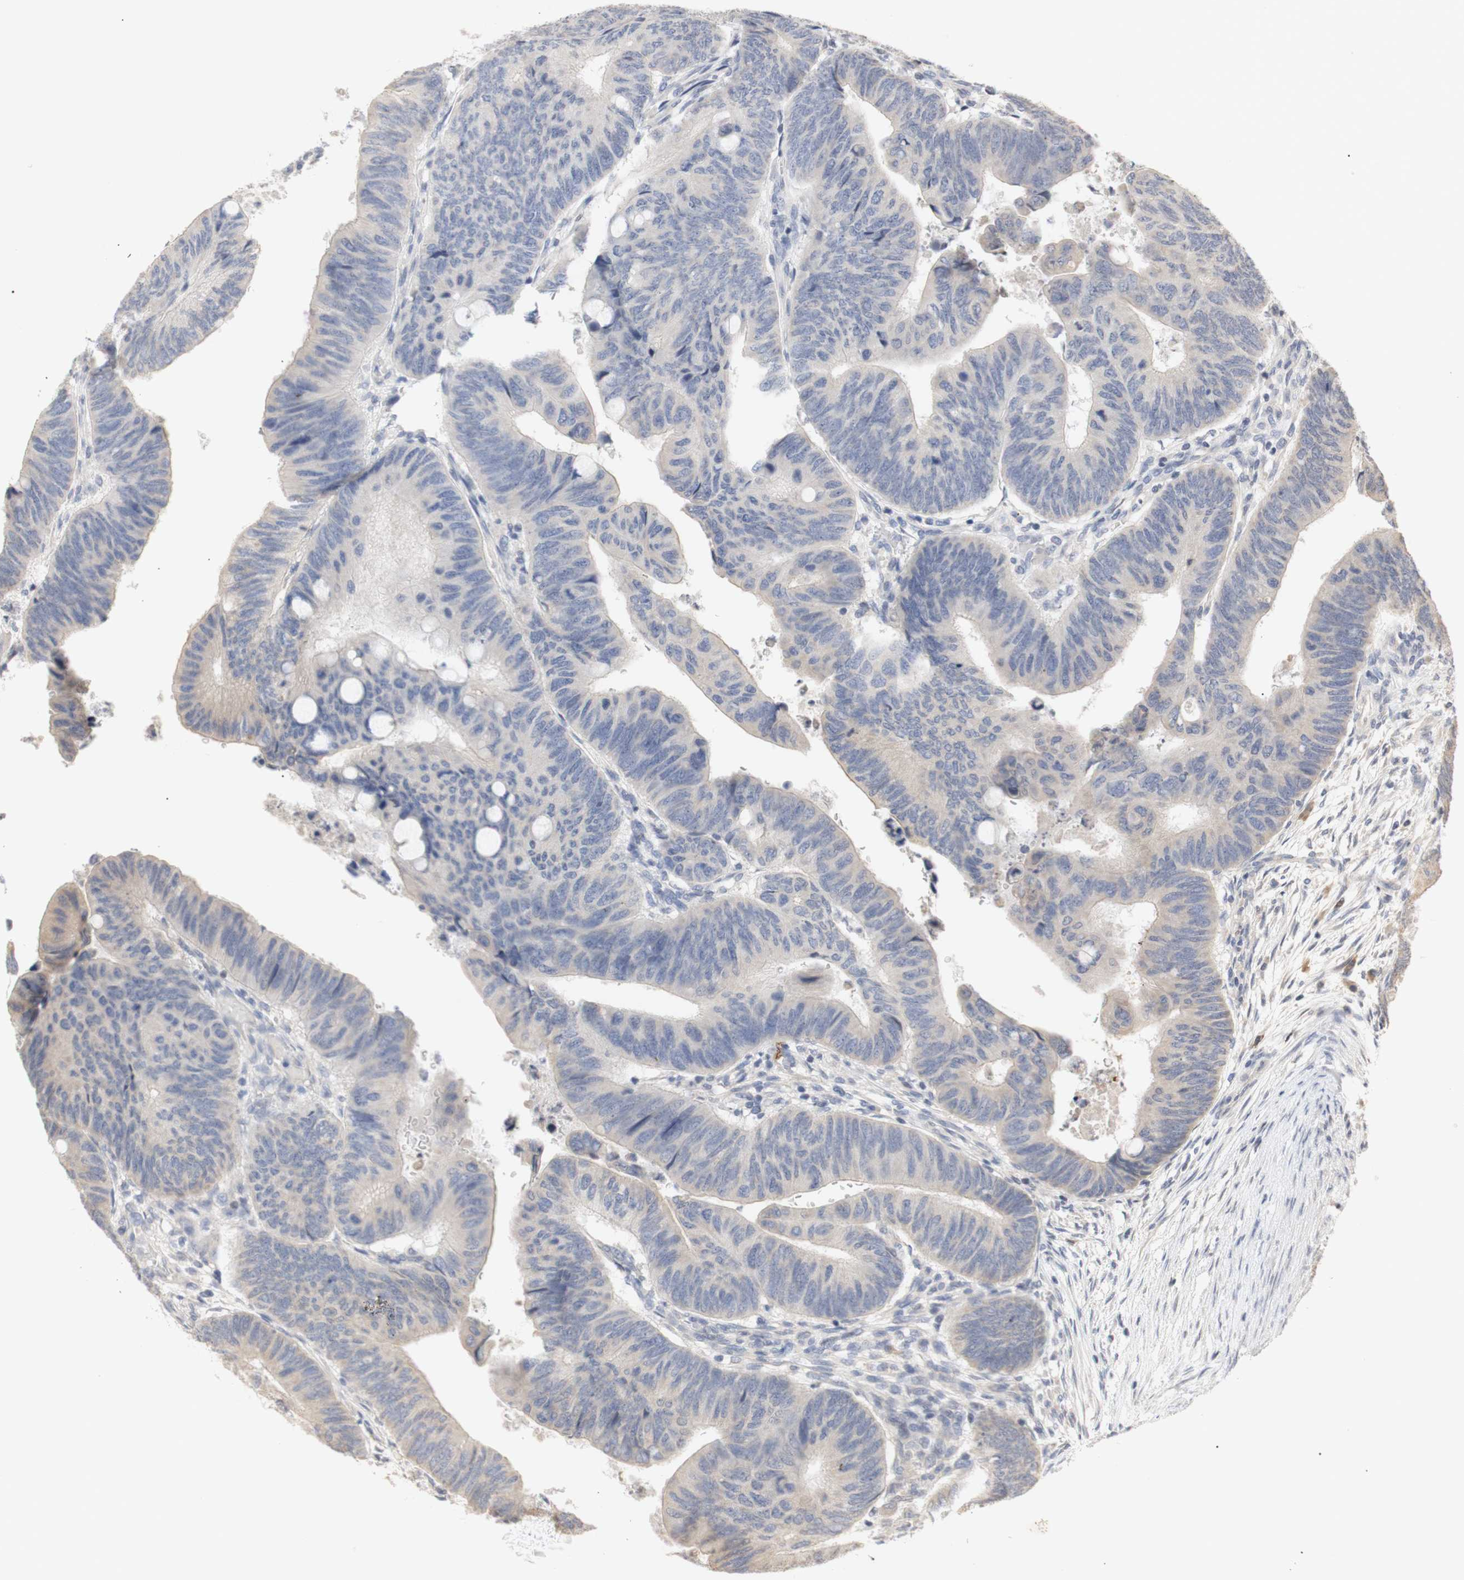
{"staining": {"intensity": "negative", "quantity": "none", "location": "none"}, "tissue": "colorectal cancer", "cell_type": "Tumor cells", "image_type": "cancer", "snomed": [{"axis": "morphology", "description": "Normal tissue, NOS"}, {"axis": "morphology", "description": "Adenocarcinoma, NOS"}, {"axis": "topography", "description": "Rectum"}, {"axis": "topography", "description": "Peripheral nerve tissue"}], "caption": "An IHC micrograph of colorectal cancer is shown. There is no staining in tumor cells of colorectal cancer.", "gene": "FOSB", "patient": {"sex": "male", "age": 92}}